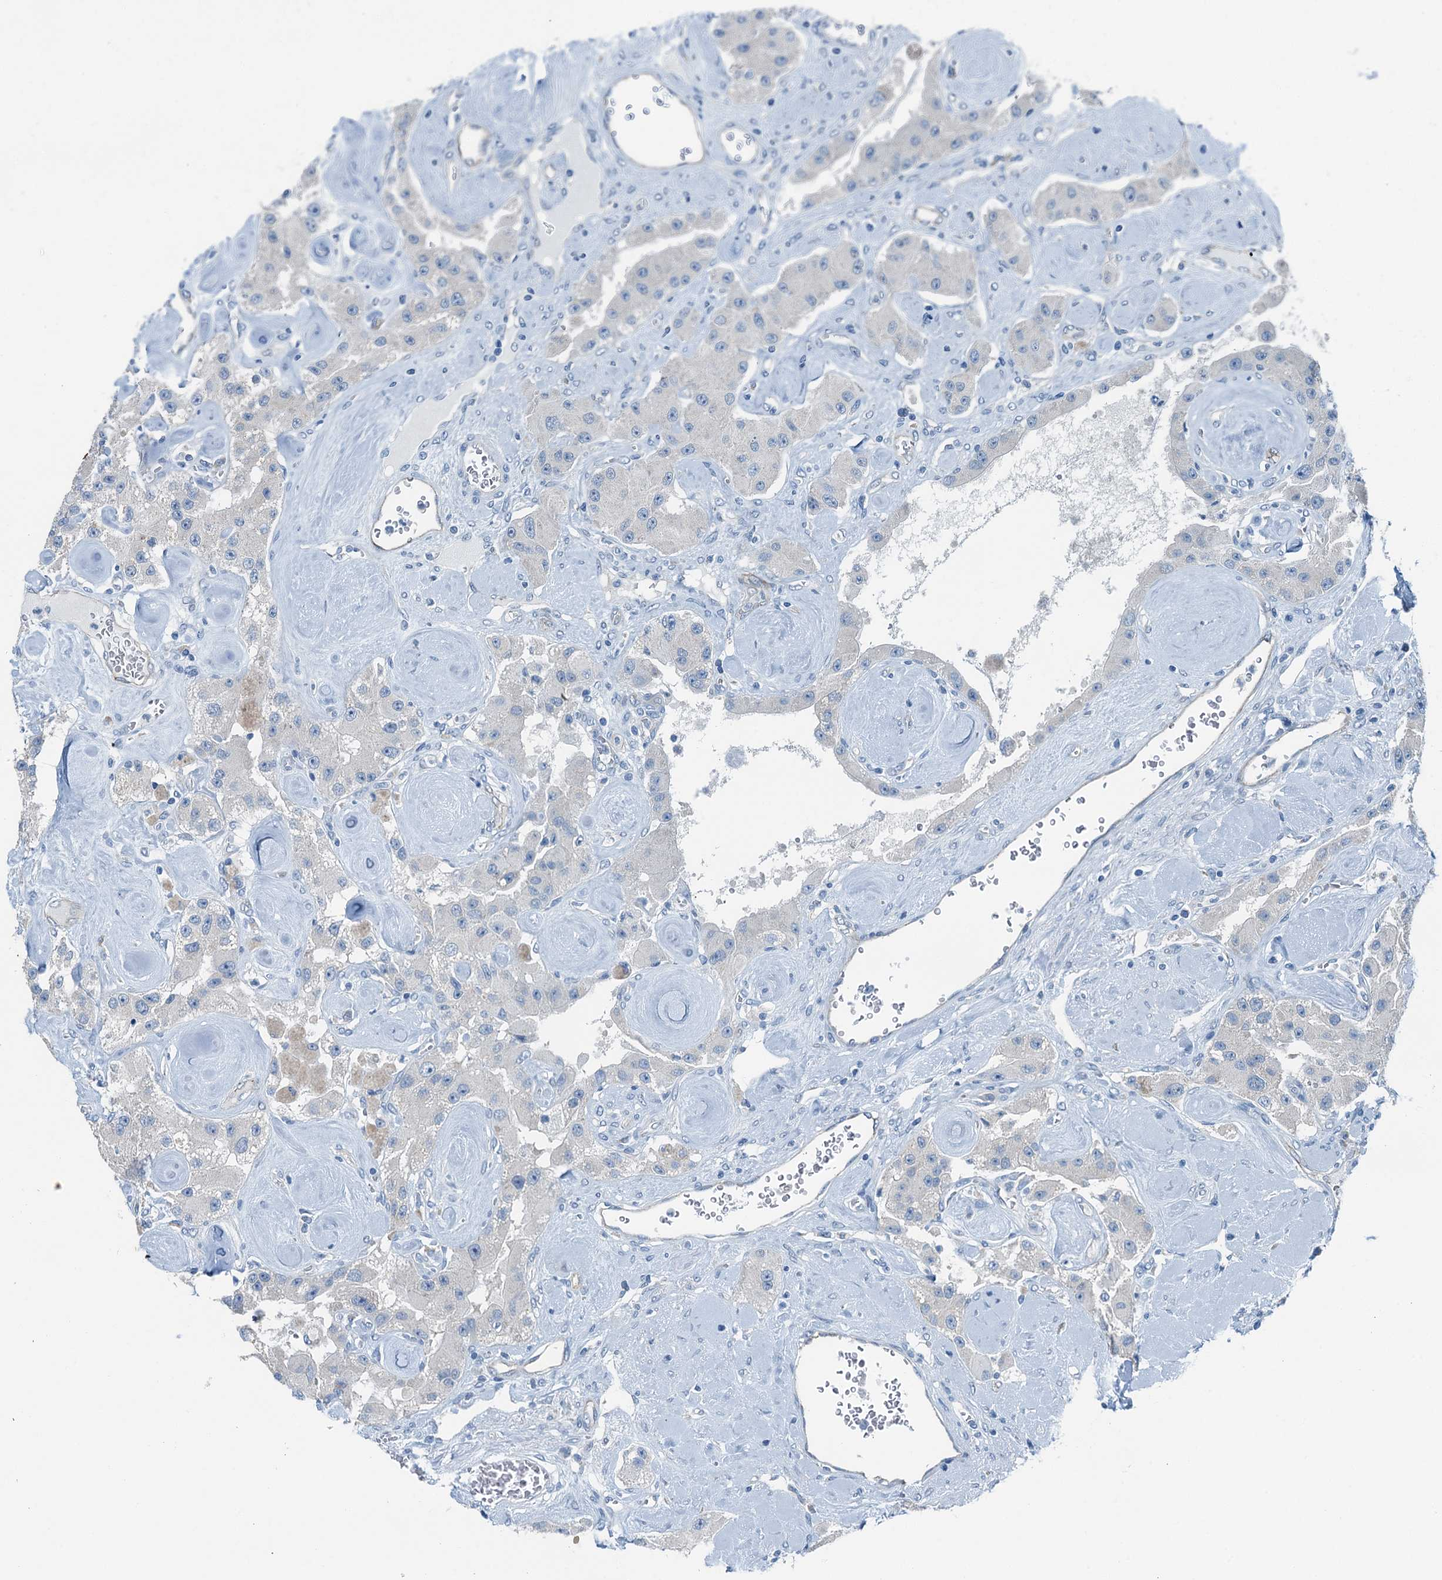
{"staining": {"intensity": "negative", "quantity": "none", "location": "none"}, "tissue": "carcinoid", "cell_type": "Tumor cells", "image_type": "cancer", "snomed": [{"axis": "morphology", "description": "Carcinoid, malignant, NOS"}, {"axis": "topography", "description": "Pancreas"}], "caption": "Protein analysis of malignant carcinoid reveals no significant positivity in tumor cells.", "gene": "GFOD2", "patient": {"sex": "male", "age": 41}}